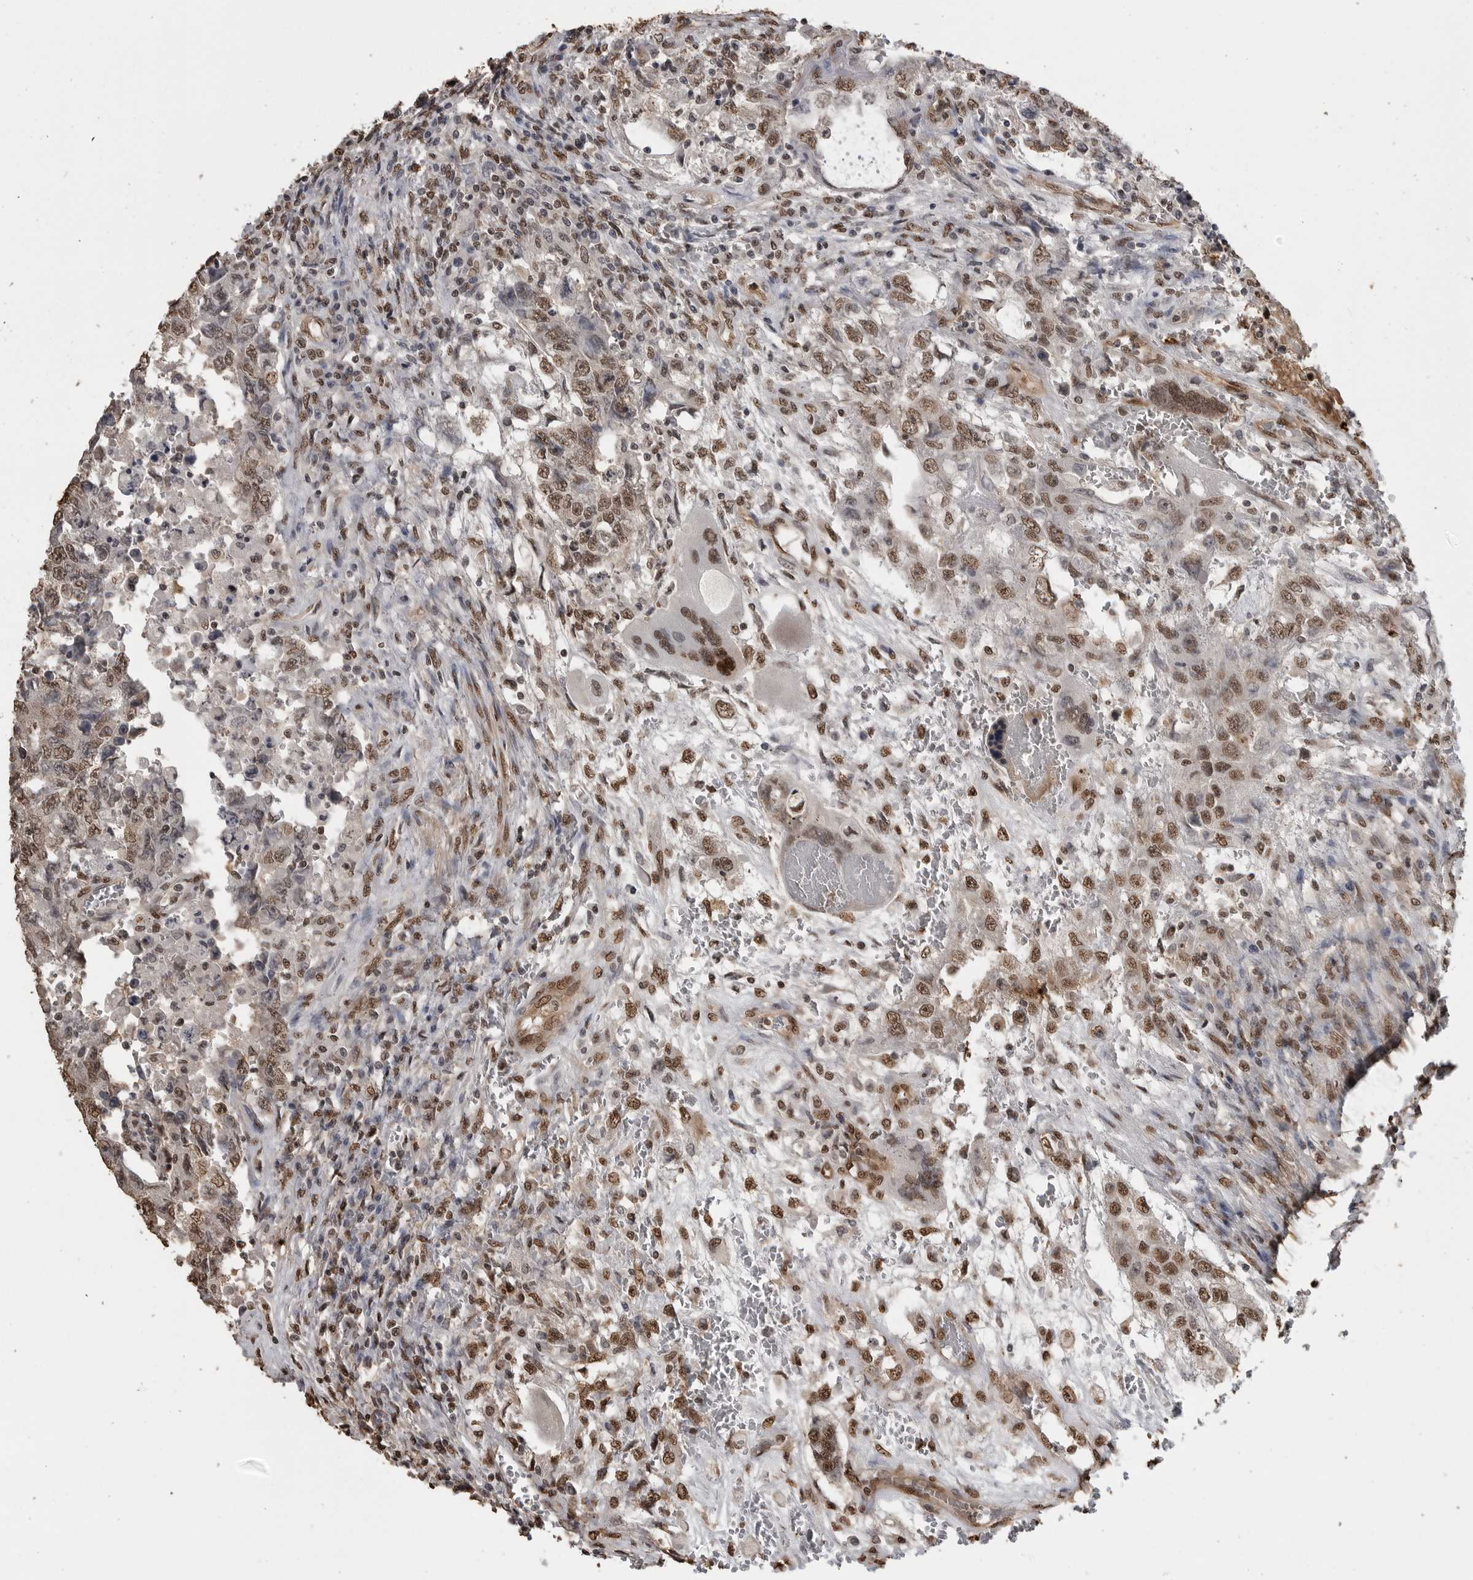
{"staining": {"intensity": "moderate", "quantity": ">75%", "location": "nuclear"}, "tissue": "testis cancer", "cell_type": "Tumor cells", "image_type": "cancer", "snomed": [{"axis": "morphology", "description": "Carcinoma, Embryonal, NOS"}, {"axis": "topography", "description": "Testis"}], "caption": "Protein staining by immunohistochemistry reveals moderate nuclear positivity in approximately >75% of tumor cells in embryonal carcinoma (testis).", "gene": "SMAD2", "patient": {"sex": "male", "age": 26}}